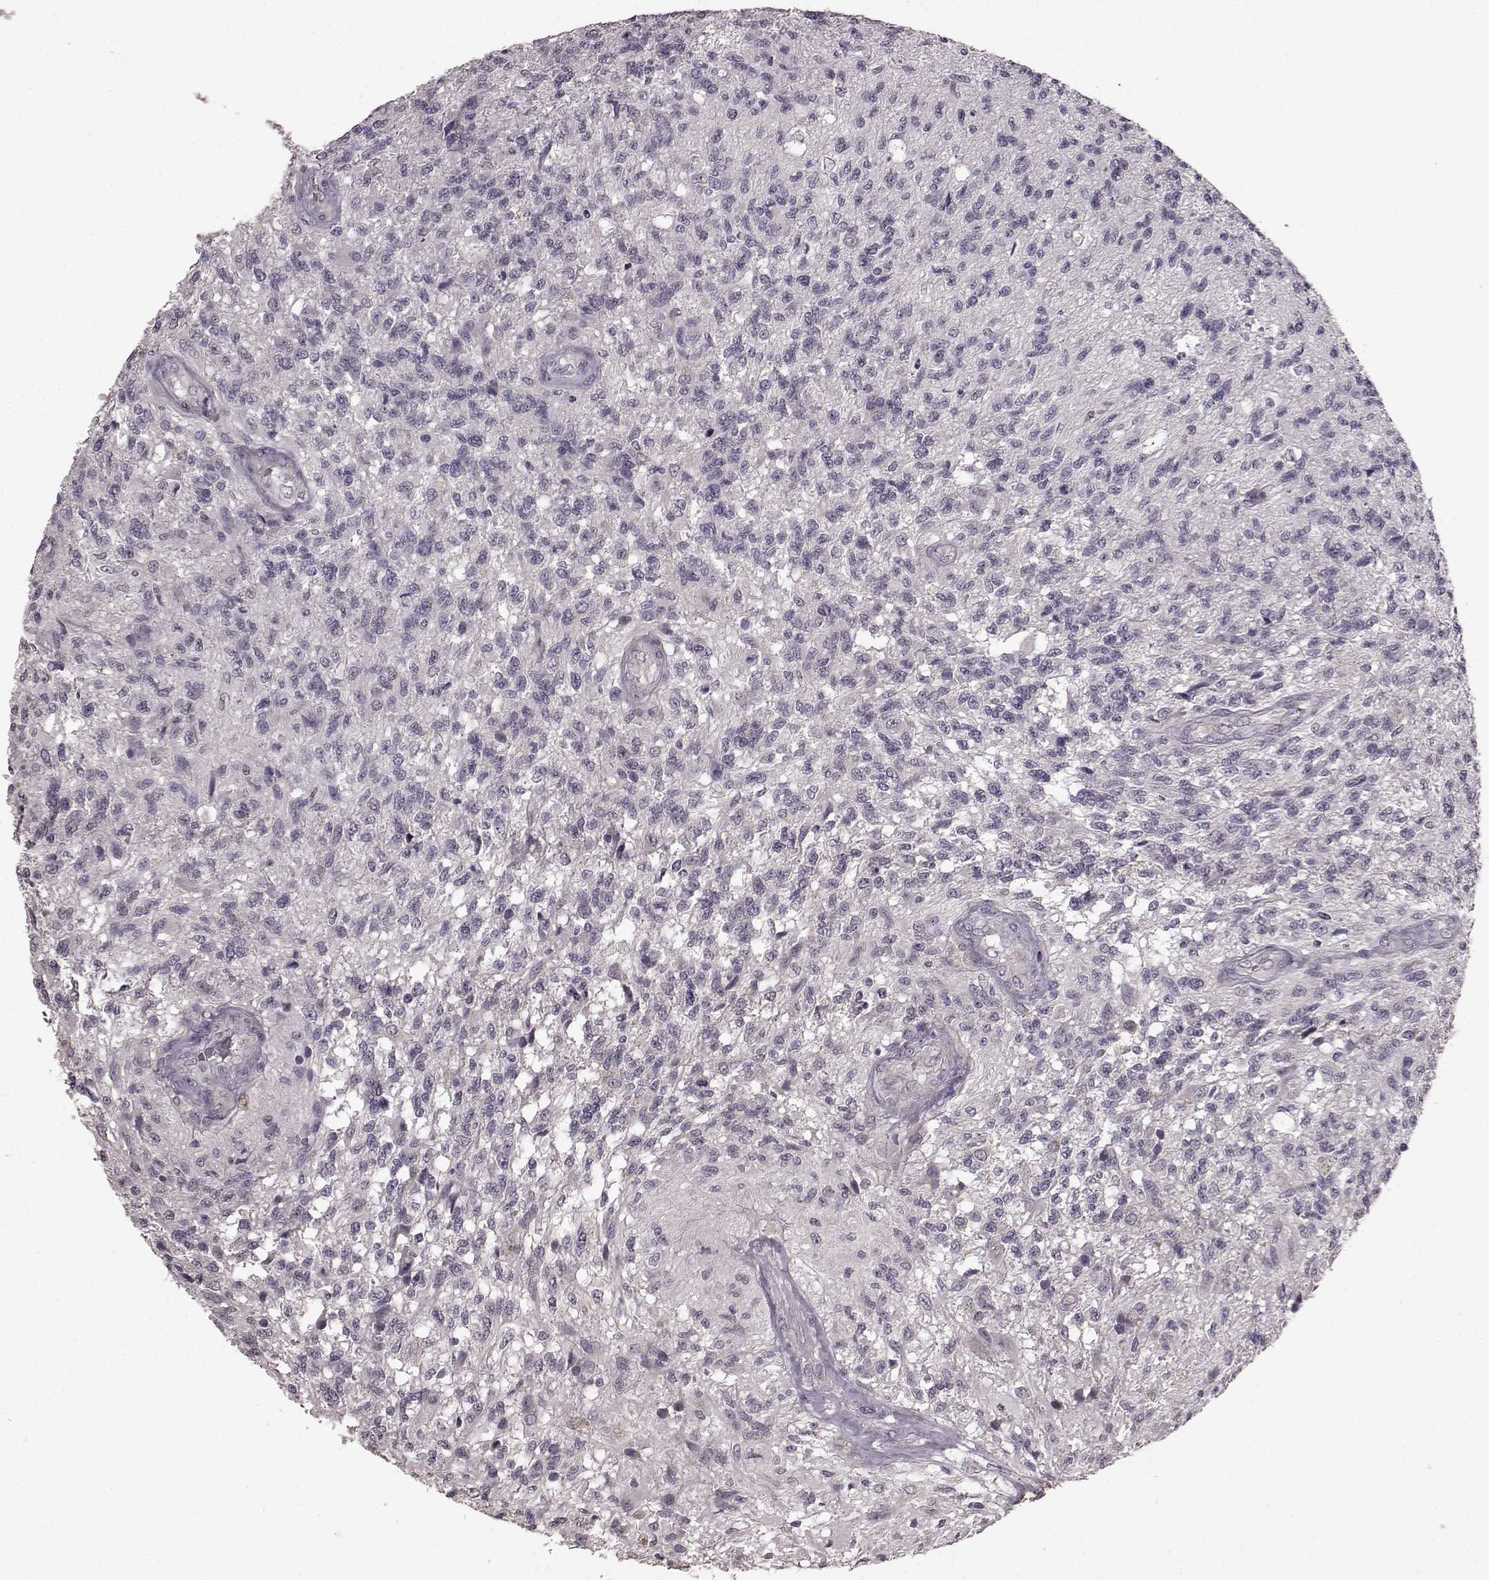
{"staining": {"intensity": "negative", "quantity": "none", "location": "none"}, "tissue": "glioma", "cell_type": "Tumor cells", "image_type": "cancer", "snomed": [{"axis": "morphology", "description": "Glioma, malignant, High grade"}, {"axis": "topography", "description": "Brain"}], "caption": "Immunohistochemical staining of malignant glioma (high-grade) reveals no significant expression in tumor cells.", "gene": "SLC52A3", "patient": {"sex": "male", "age": 56}}